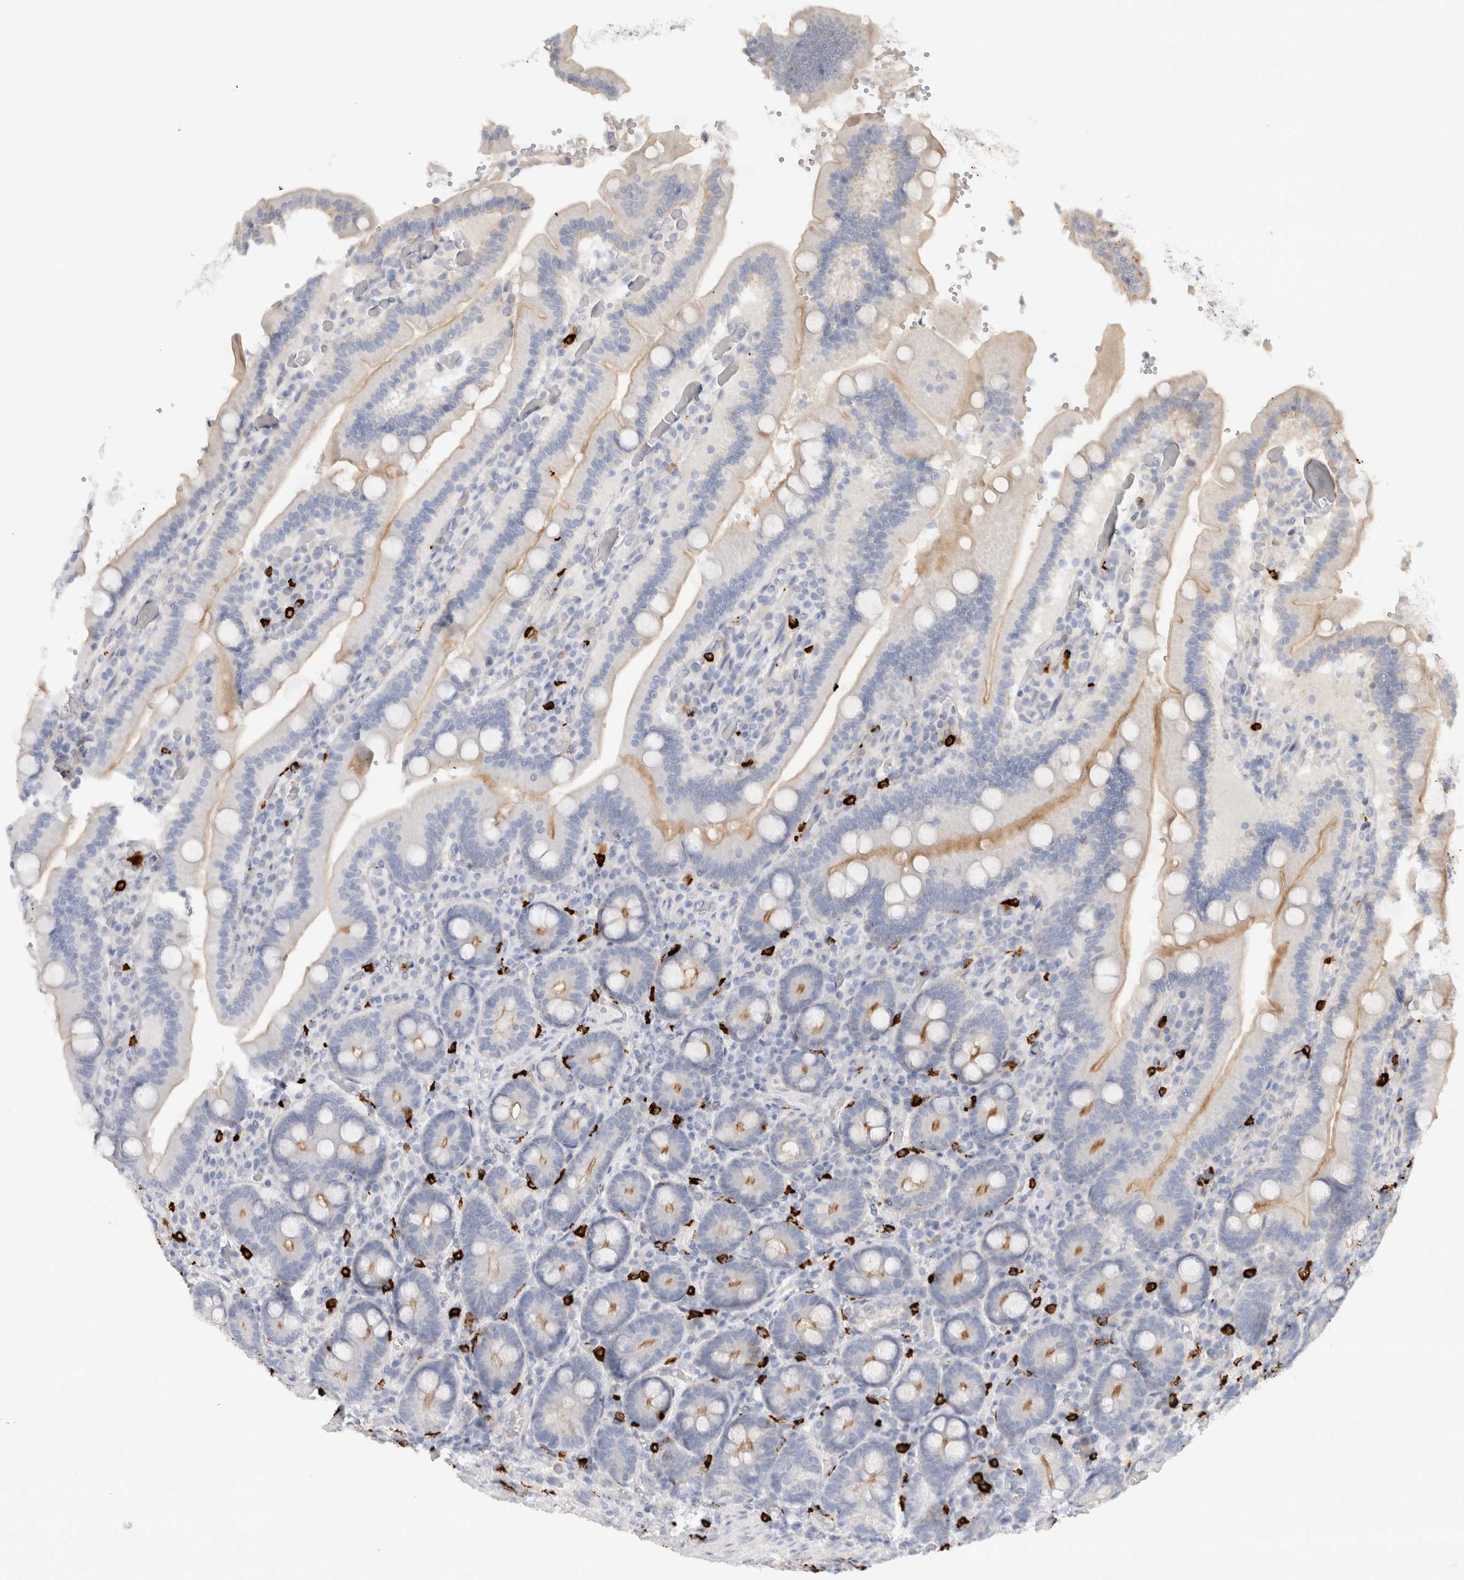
{"staining": {"intensity": "weak", "quantity": "<25%", "location": "cytoplasmic/membranous"}, "tissue": "duodenum", "cell_type": "Glandular cells", "image_type": "normal", "snomed": [{"axis": "morphology", "description": "Normal tissue, NOS"}, {"axis": "topography", "description": "Duodenum"}], "caption": "Glandular cells are negative for brown protein staining in benign duodenum. (Brightfield microscopy of DAB (3,3'-diaminobenzidine) IHC at high magnification).", "gene": "SPINK2", "patient": {"sex": "female", "age": 62}}